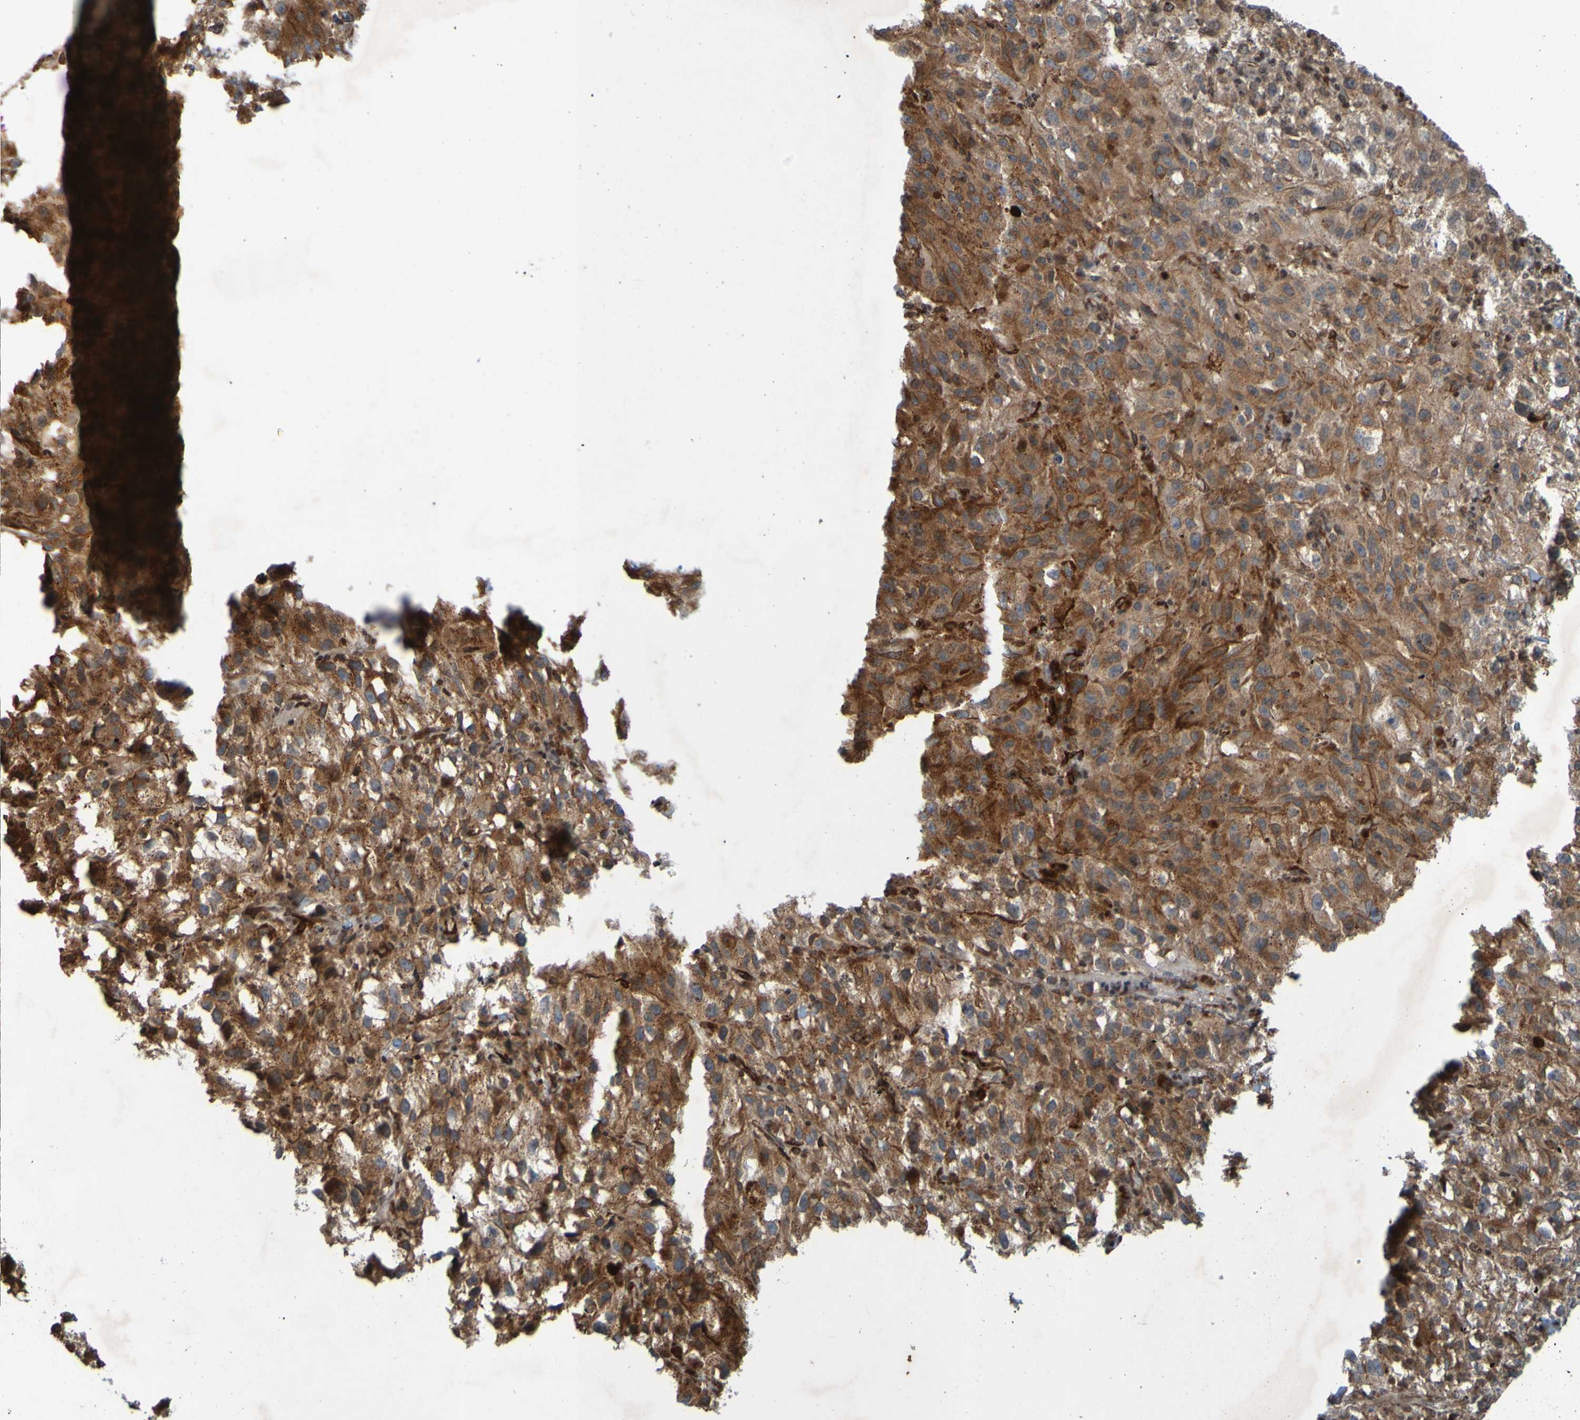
{"staining": {"intensity": "moderate", "quantity": ">75%", "location": "cytoplasmic/membranous"}, "tissue": "melanoma", "cell_type": "Tumor cells", "image_type": "cancer", "snomed": [{"axis": "morphology", "description": "Malignant melanoma, NOS"}, {"axis": "topography", "description": "Skin"}], "caption": "About >75% of tumor cells in melanoma demonstrate moderate cytoplasmic/membranous protein positivity as visualized by brown immunohistochemical staining.", "gene": "GUCY1A1", "patient": {"sex": "female", "age": 104}}